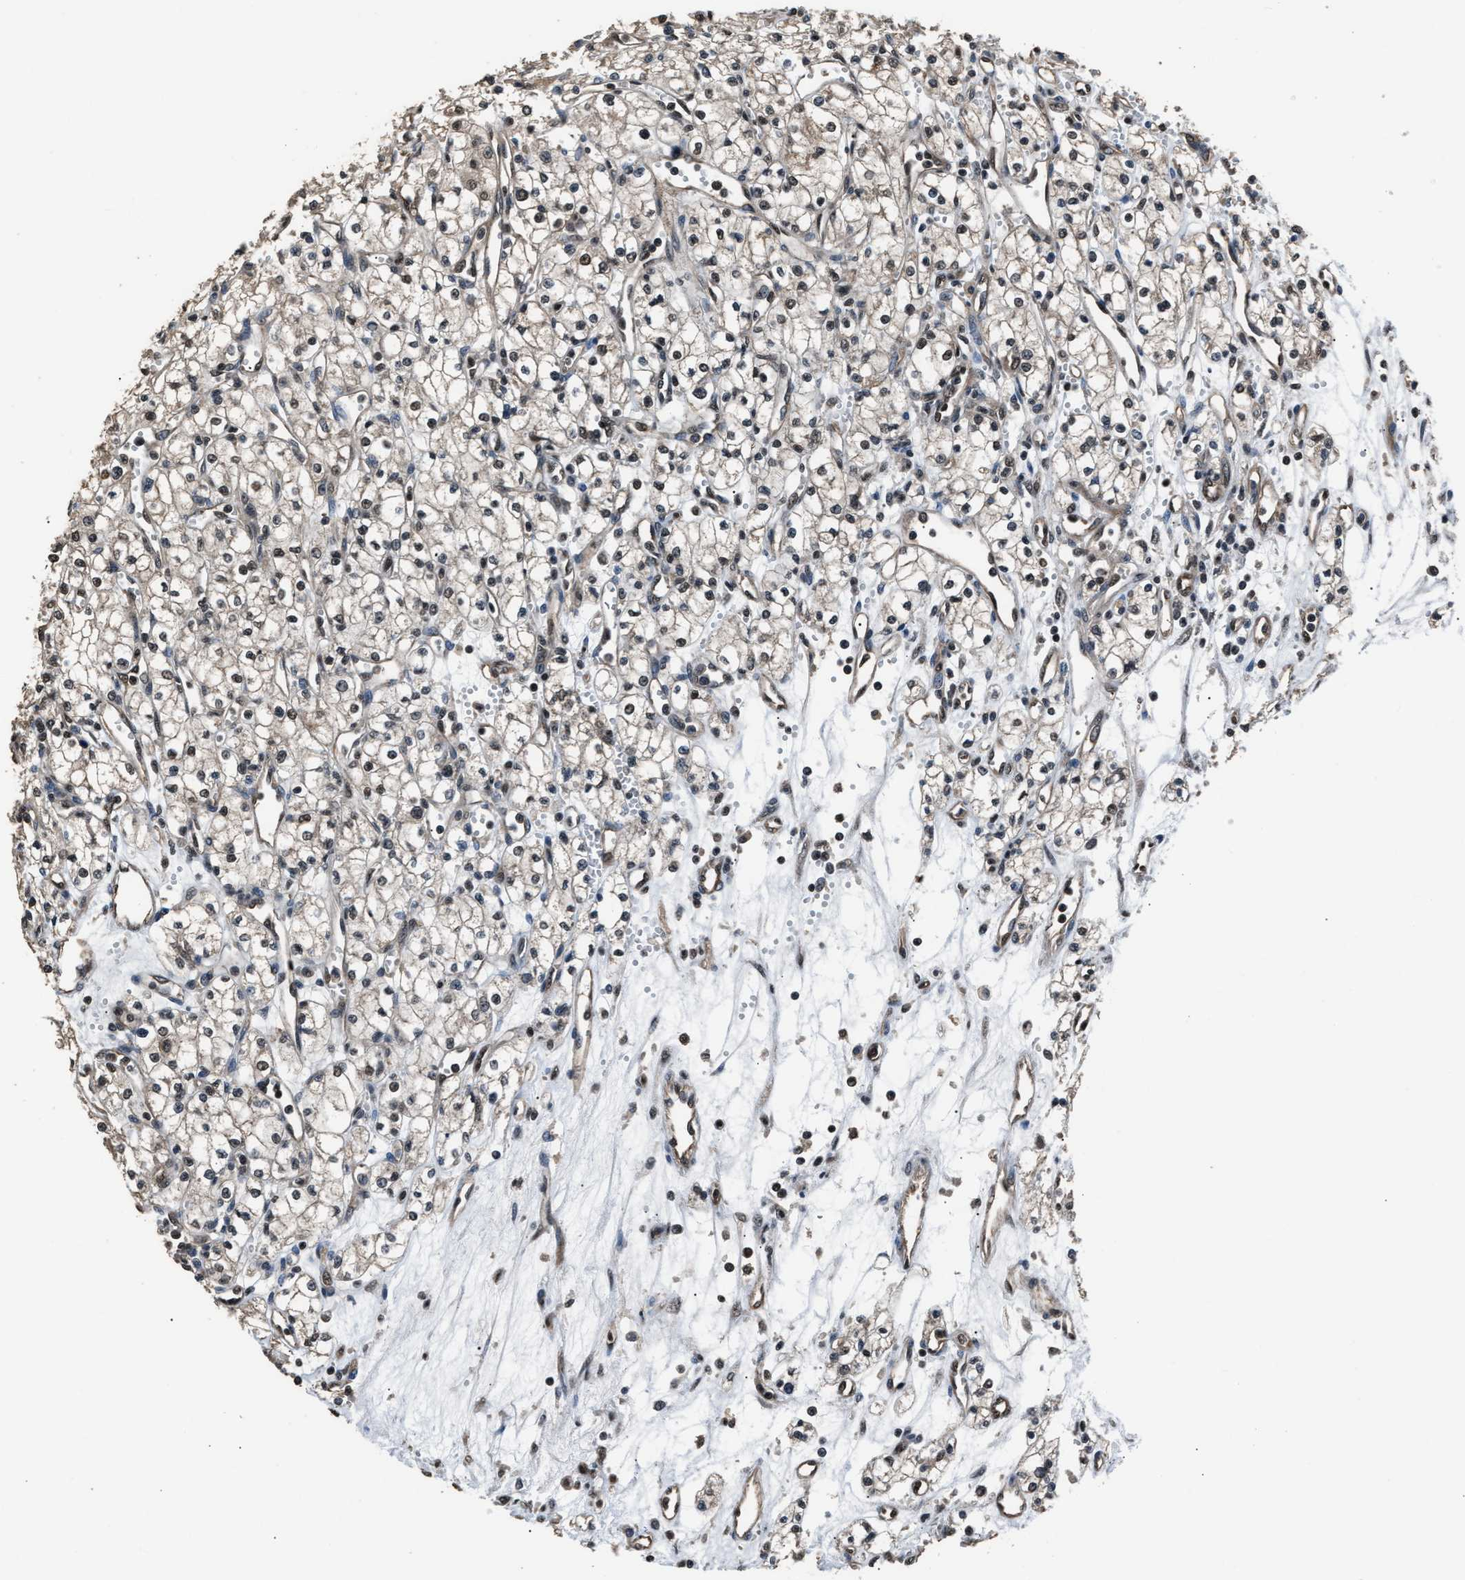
{"staining": {"intensity": "weak", "quantity": "25%-75%", "location": "cytoplasmic/membranous,nuclear"}, "tissue": "renal cancer", "cell_type": "Tumor cells", "image_type": "cancer", "snomed": [{"axis": "morphology", "description": "Adenocarcinoma, NOS"}, {"axis": "topography", "description": "Kidney"}], "caption": "There is low levels of weak cytoplasmic/membranous and nuclear expression in tumor cells of renal cancer, as demonstrated by immunohistochemical staining (brown color).", "gene": "DFFA", "patient": {"sex": "male", "age": 59}}